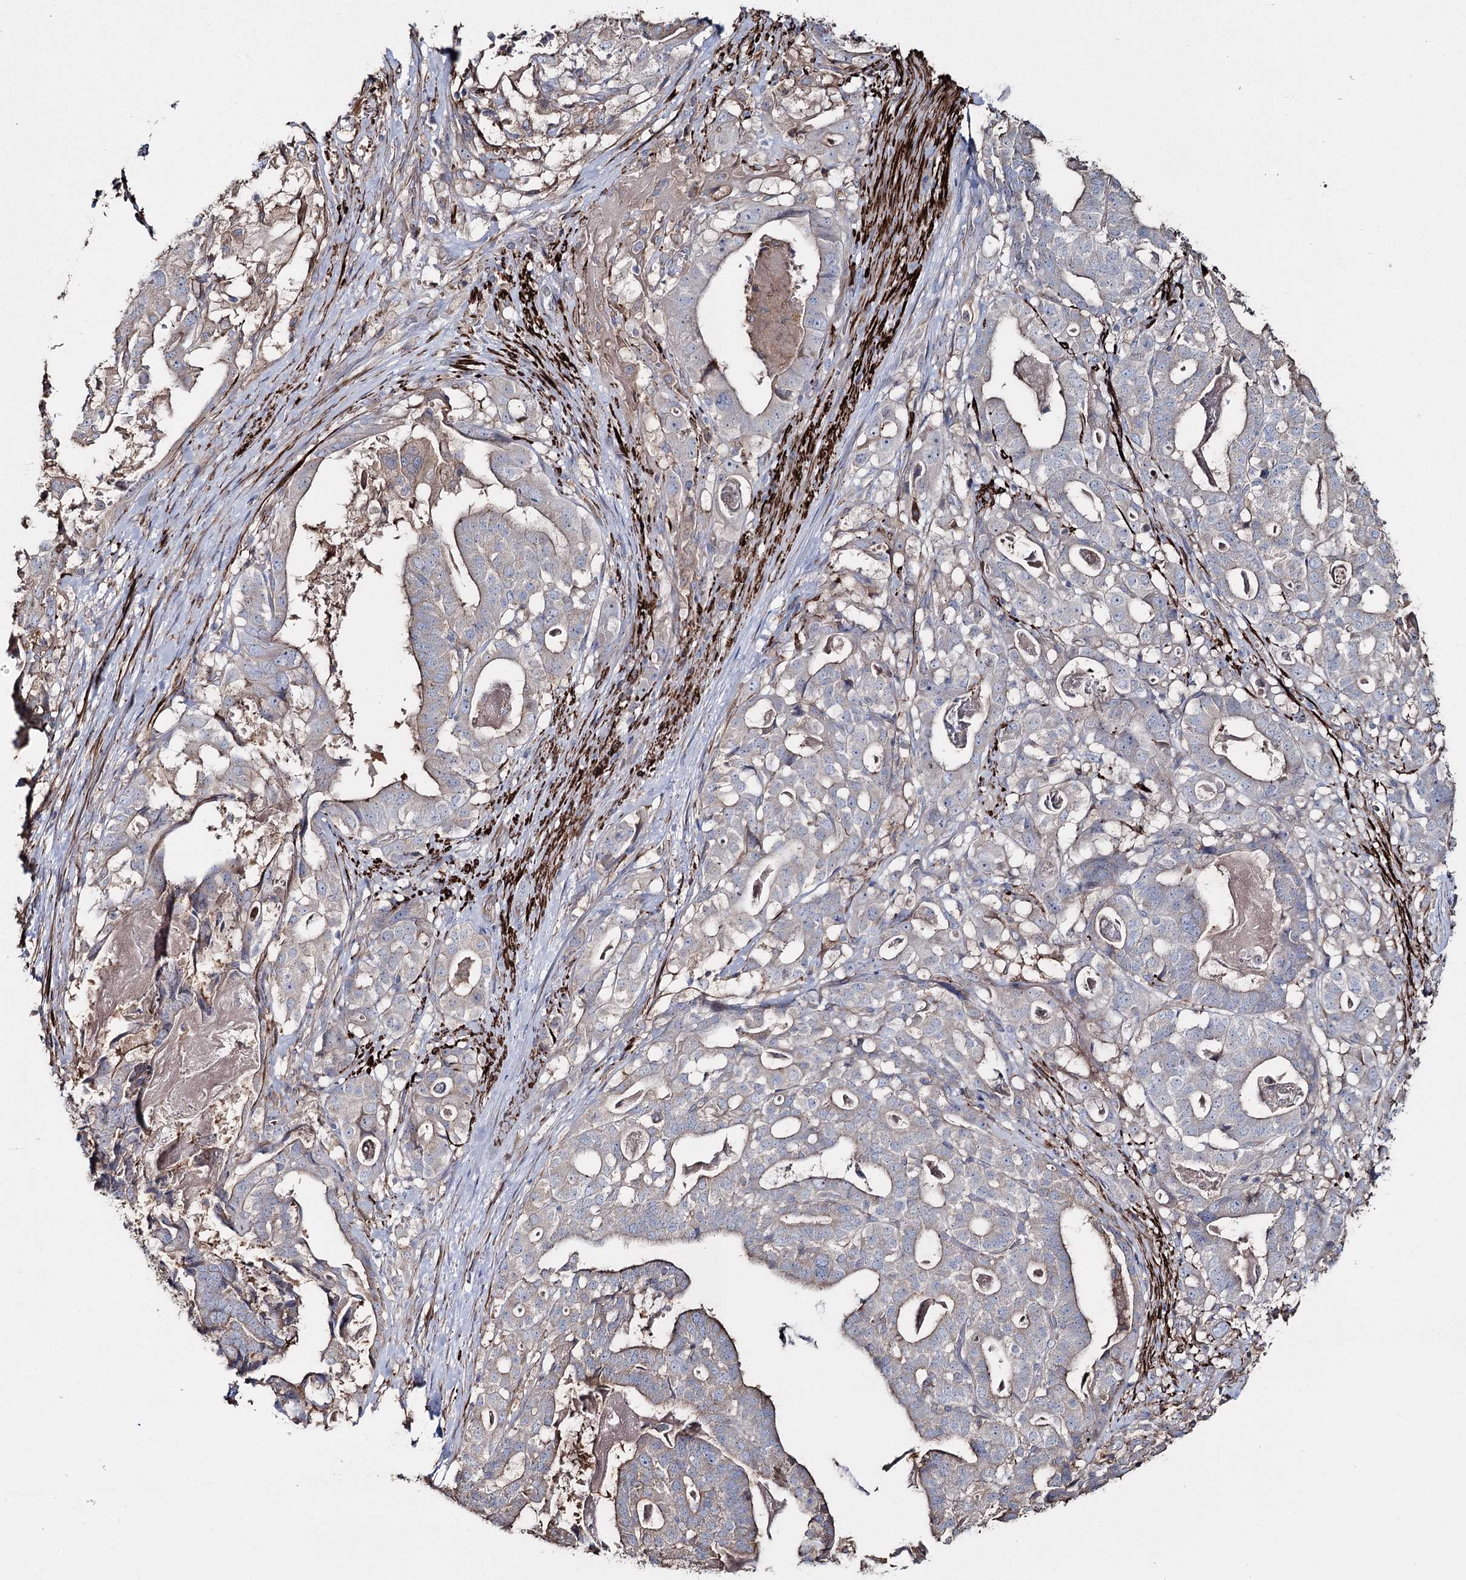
{"staining": {"intensity": "negative", "quantity": "none", "location": "none"}, "tissue": "stomach cancer", "cell_type": "Tumor cells", "image_type": "cancer", "snomed": [{"axis": "morphology", "description": "Adenocarcinoma, NOS"}, {"axis": "topography", "description": "Stomach"}], "caption": "Immunohistochemistry (IHC) photomicrograph of neoplastic tissue: adenocarcinoma (stomach) stained with DAB demonstrates no significant protein expression in tumor cells. (Stains: DAB (3,3'-diaminobenzidine) IHC with hematoxylin counter stain, Microscopy: brightfield microscopy at high magnification).", "gene": "SUMF1", "patient": {"sex": "male", "age": 48}}